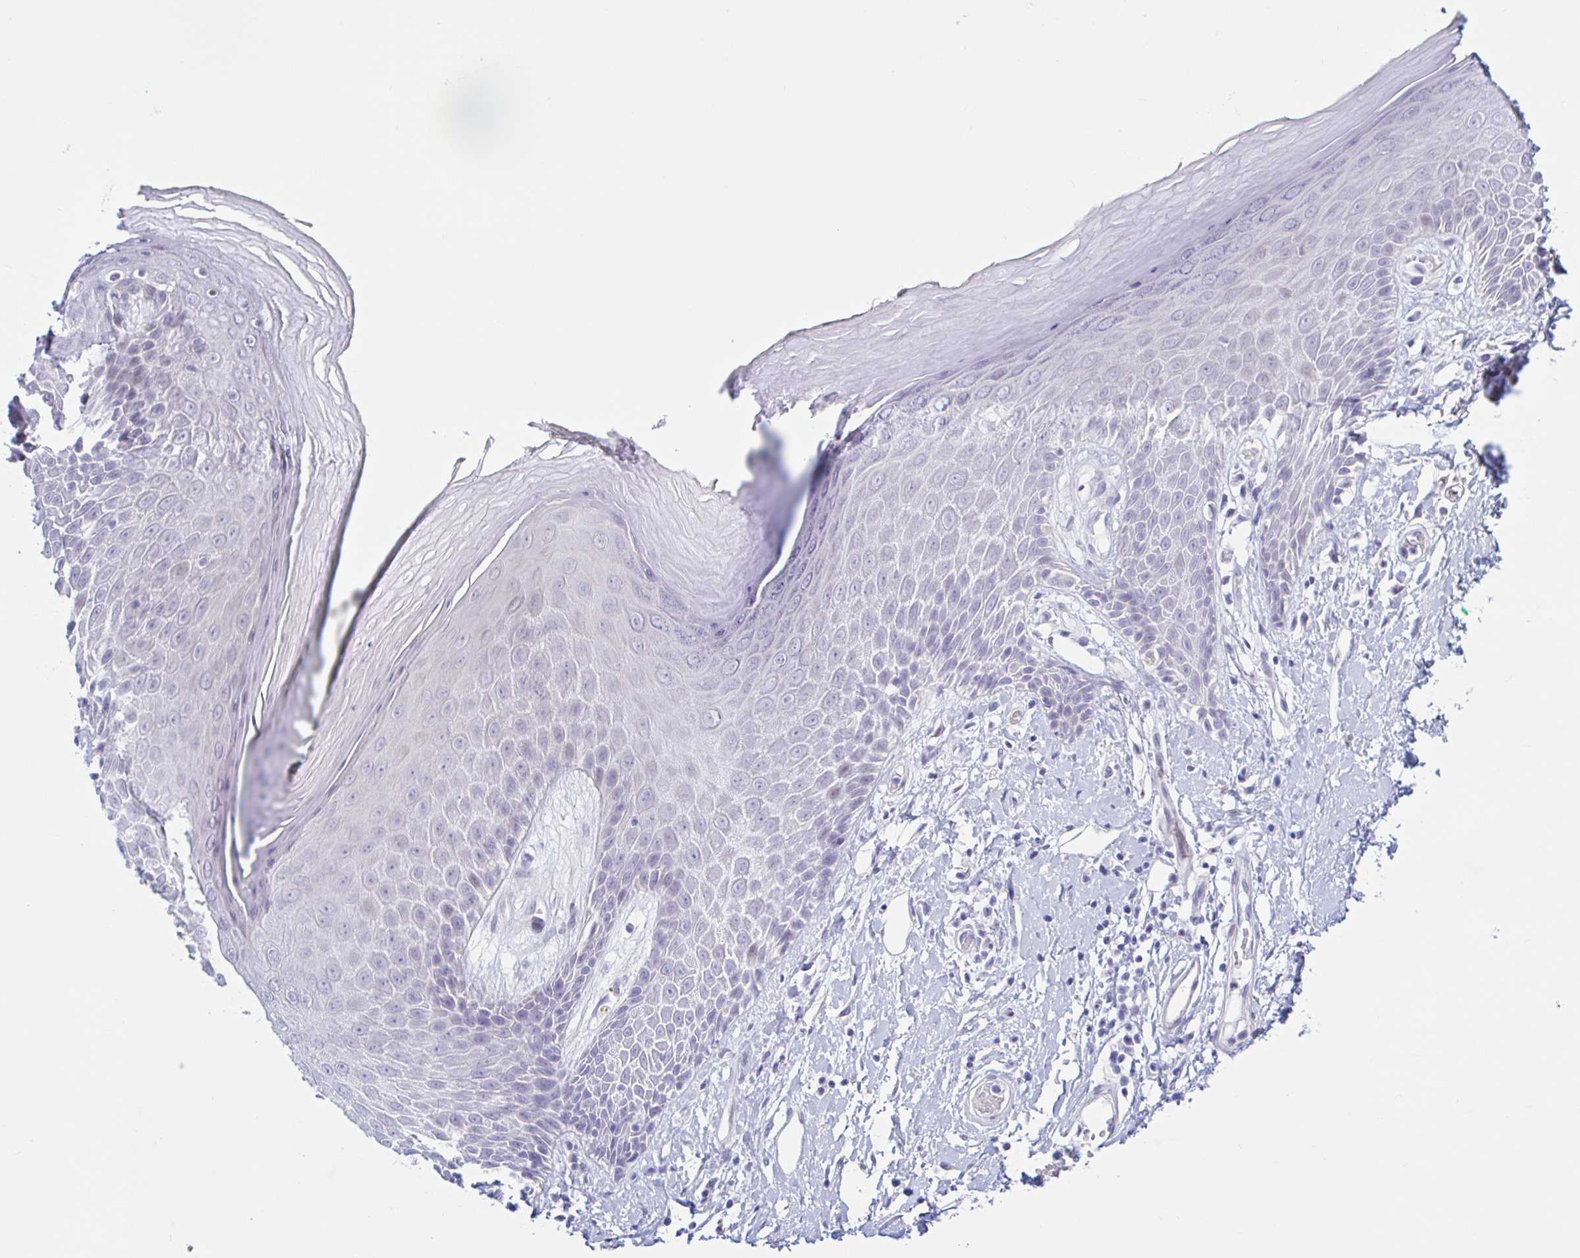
{"staining": {"intensity": "negative", "quantity": "none", "location": "none"}, "tissue": "skin", "cell_type": "Epidermal cells", "image_type": "normal", "snomed": [{"axis": "morphology", "description": "Normal tissue, NOS"}, {"axis": "topography", "description": "Anal"}, {"axis": "topography", "description": "Peripheral nerve tissue"}], "caption": "This histopathology image is of unremarkable skin stained with immunohistochemistry to label a protein in brown with the nuclei are counter-stained blue. There is no staining in epidermal cells. (Brightfield microscopy of DAB immunohistochemistry (IHC) at high magnification).", "gene": "ENSG00000271254", "patient": {"sex": "male", "age": 78}}